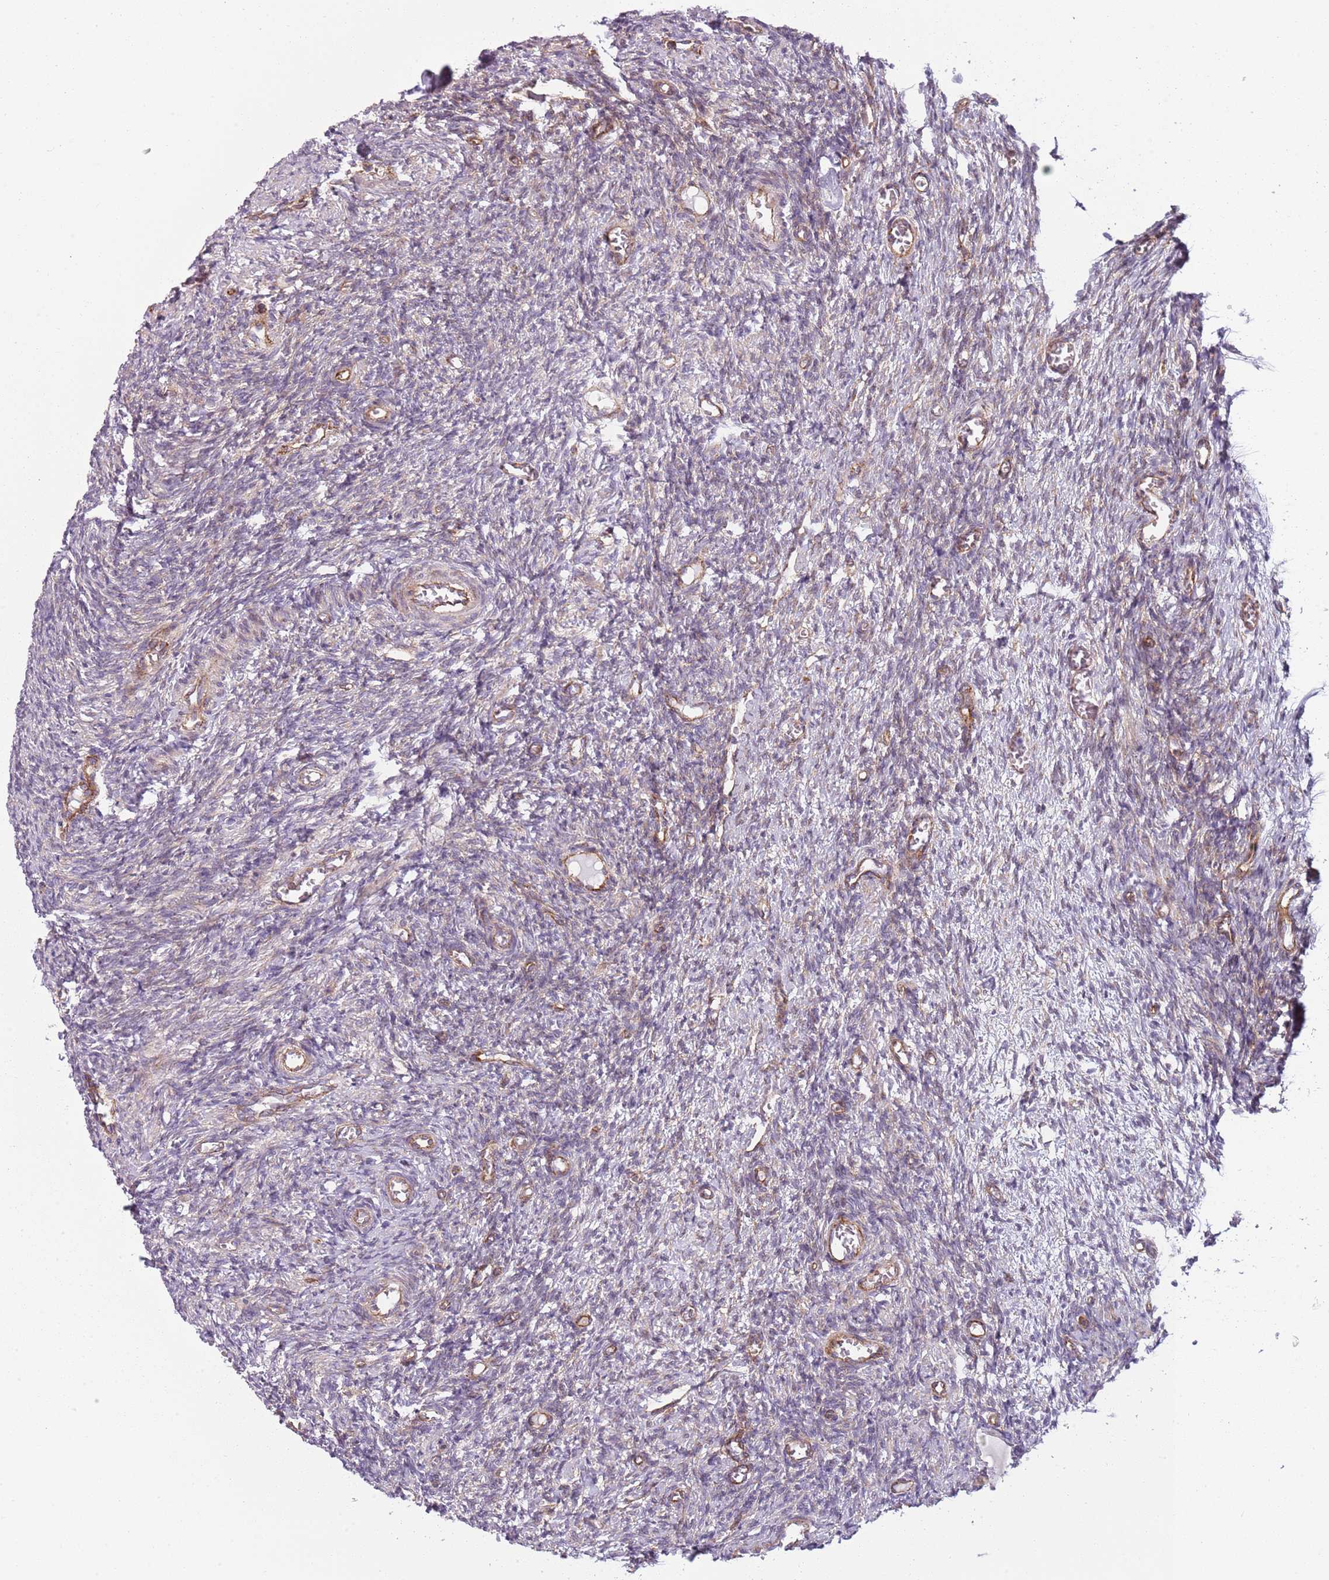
{"staining": {"intensity": "weak", "quantity": "<25%", "location": "cytoplasmic/membranous"}, "tissue": "ovary", "cell_type": "Ovarian stroma cells", "image_type": "normal", "snomed": [{"axis": "morphology", "description": "Normal tissue, NOS"}, {"axis": "topography", "description": "Ovary"}], "caption": "Ovarian stroma cells are negative for protein expression in benign human ovary.", "gene": "SNX1", "patient": {"sex": "female", "age": 27}}